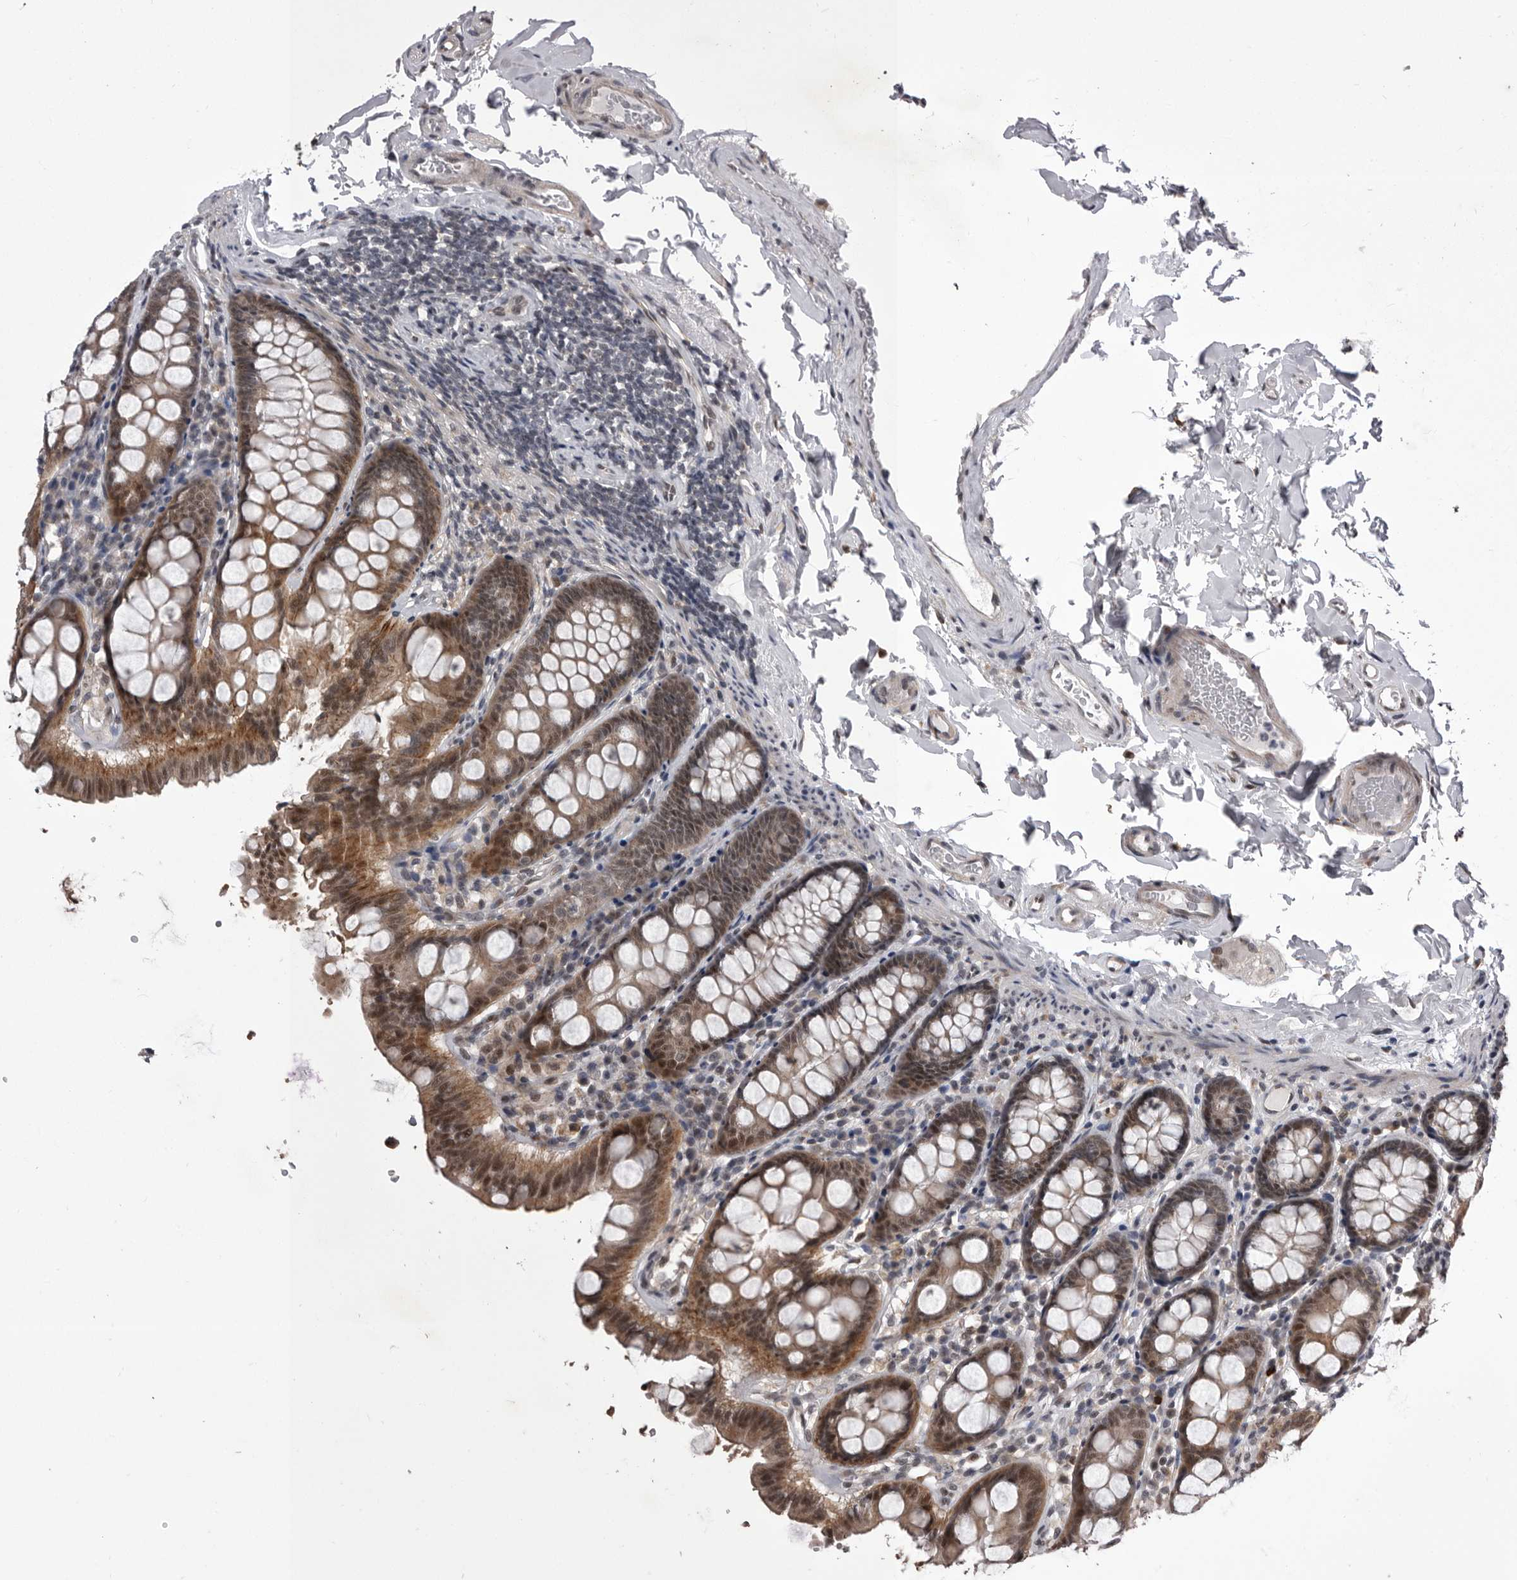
{"staining": {"intensity": "weak", "quantity": ">75%", "location": "nuclear"}, "tissue": "colon", "cell_type": "Endothelial cells", "image_type": "normal", "snomed": [{"axis": "morphology", "description": "Normal tissue, NOS"}, {"axis": "topography", "description": "Colon"}, {"axis": "topography", "description": "Peripheral nerve tissue"}], "caption": "A brown stain highlights weak nuclear staining of a protein in endothelial cells of normal human colon.", "gene": "PRPF3", "patient": {"sex": "female", "age": 61}}